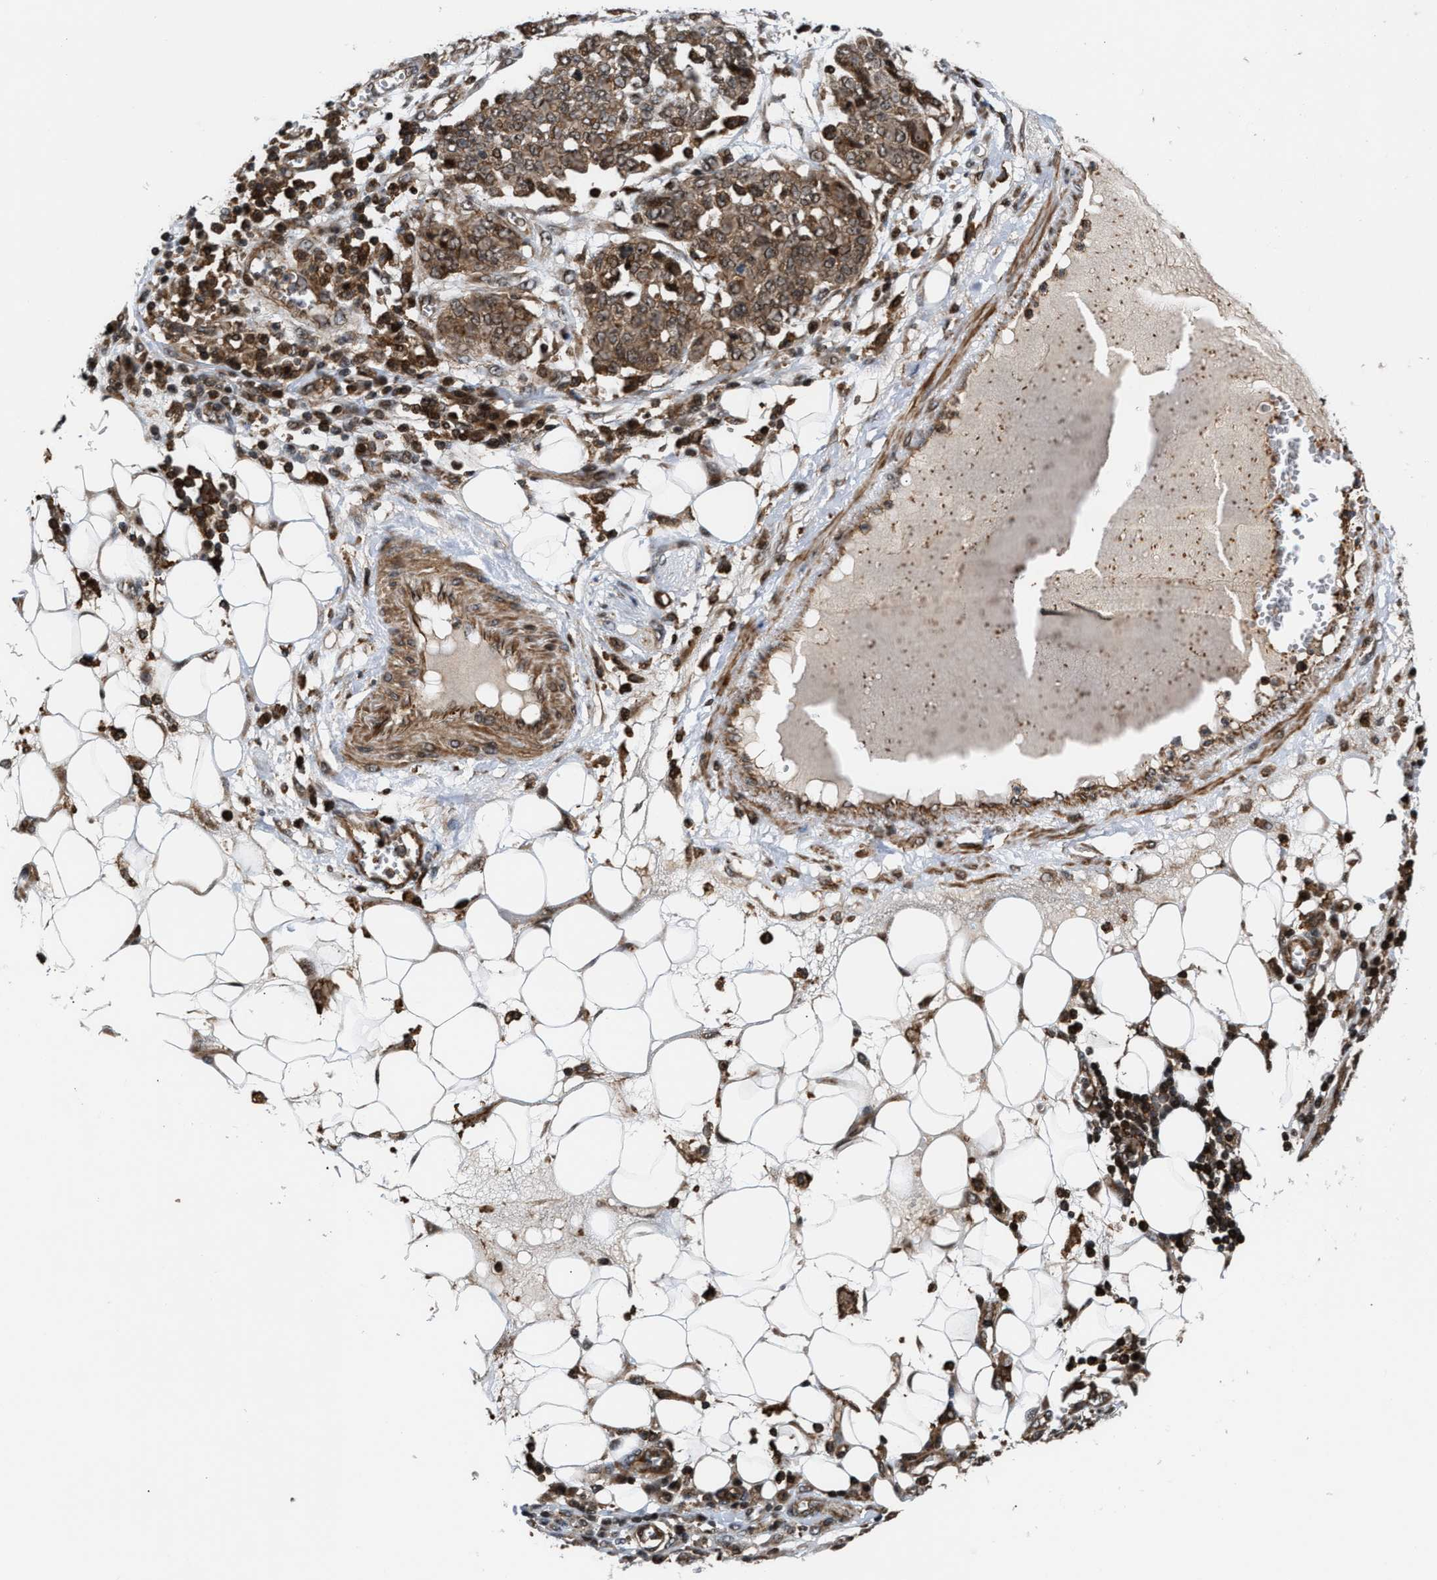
{"staining": {"intensity": "moderate", "quantity": ">75%", "location": "cytoplasmic/membranous,nuclear"}, "tissue": "ovarian cancer", "cell_type": "Tumor cells", "image_type": "cancer", "snomed": [{"axis": "morphology", "description": "Cystadenocarcinoma, serous, NOS"}, {"axis": "topography", "description": "Soft tissue"}, {"axis": "topography", "description": "Ovary"}], "caption": "DAB immunohistochemical staining of ovarian cancer reveals moderate cytoplasmic/membranous and nuclear protein expression in approximately >75% of tumor cells.", "gene": "STAU2", "patient": {"sex": "female", "age": 57}}